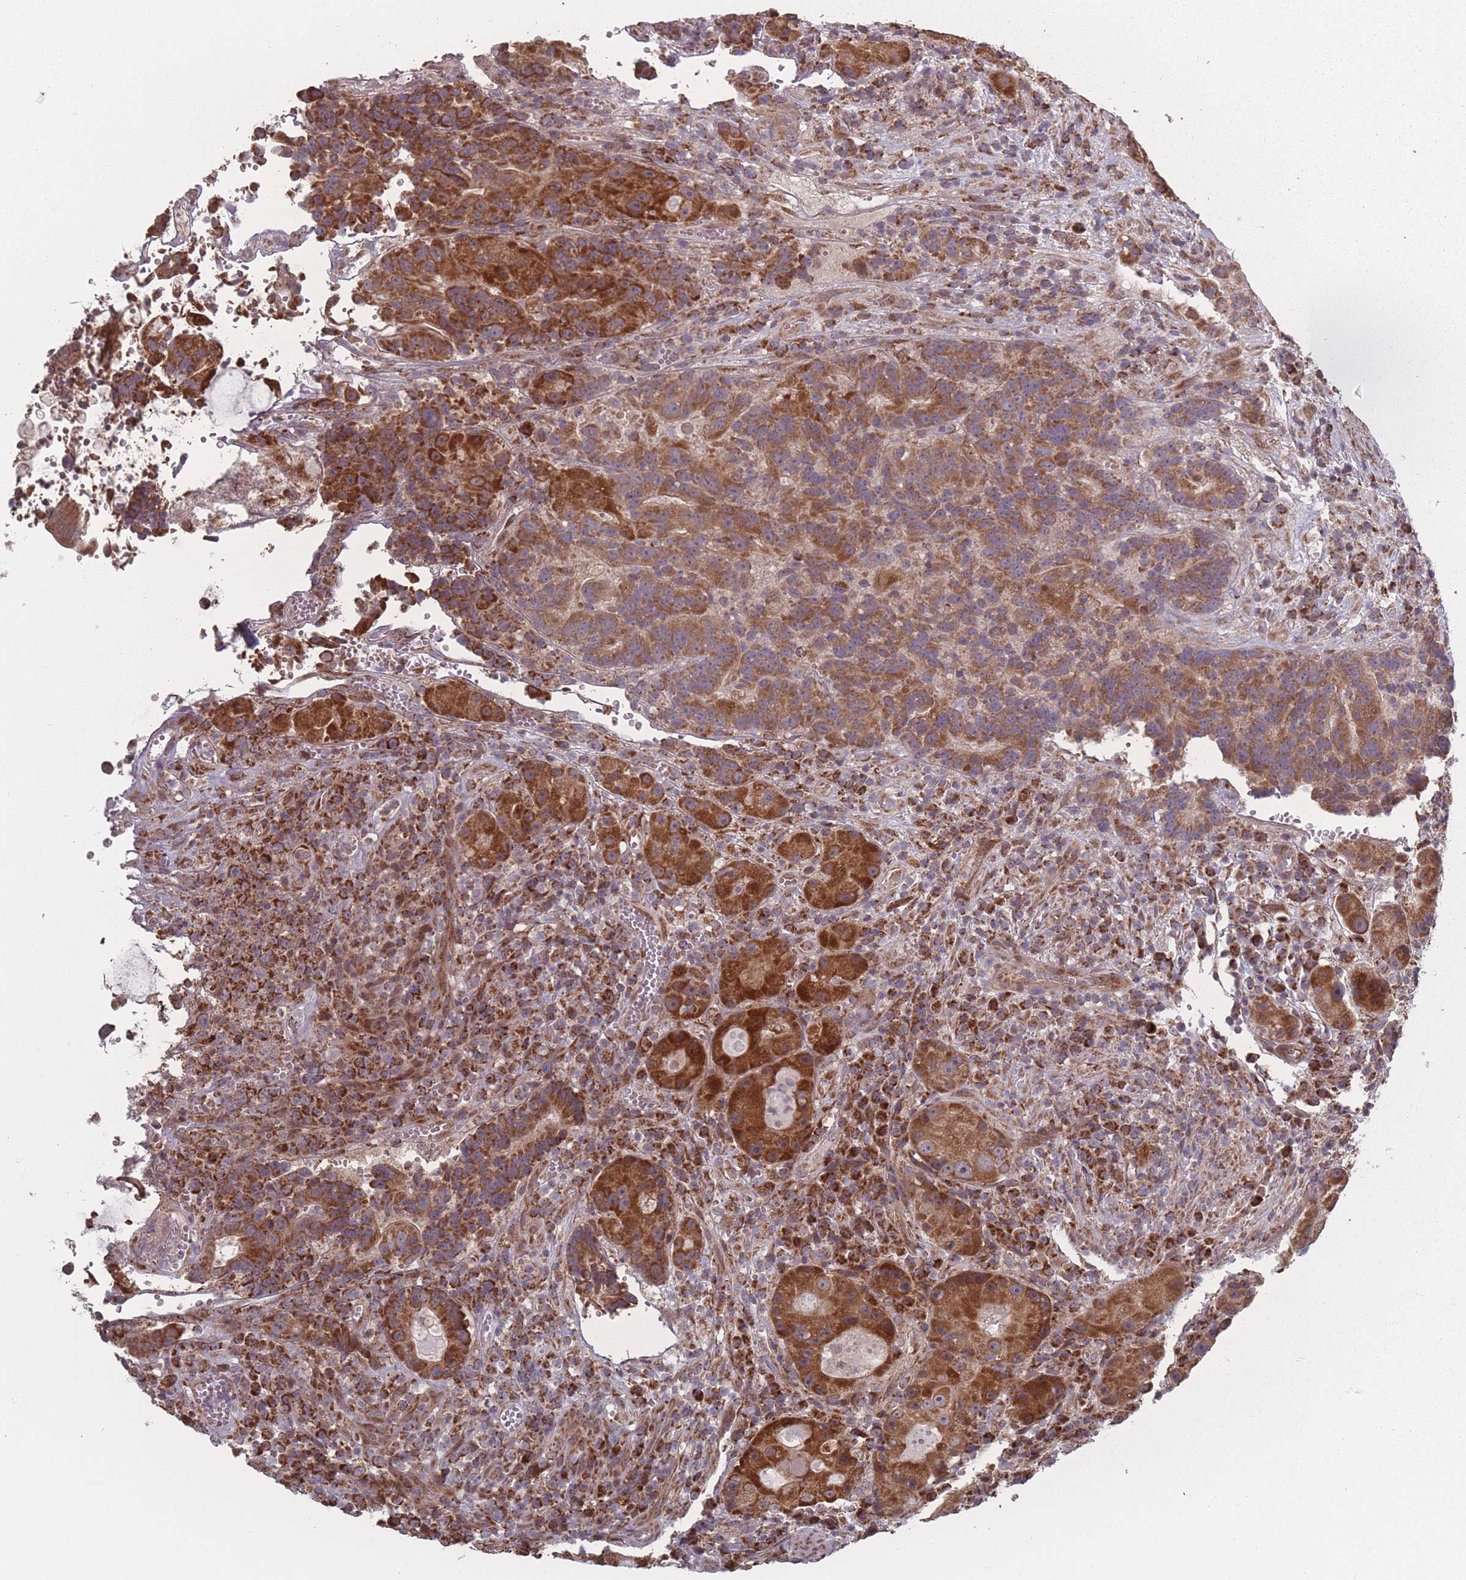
{"staining": {"intensity": "strong", "quantity": ">75%", "location": "cytoplasmic/membranous"}, "tissue": "colorectal cancer", "cell_type": "Tumor cells", "image_type": "cancer", "snomed": [{"axis": "morphology", "description": "Adenocarcinoma, NOS"}, {"axis": "topography", "description": "Rectum"}], "caption": "Adenocarcinoma (colorectal) tissue shows strong cytoplasmic/membranous staining in about >75% of tumor cells, visualized by immunohistochemistry. (Brightfield microscopy of DAB IHC at high magnification).", "gene": "PSMB3", "patient": {"sex": "male", "age": 69}}